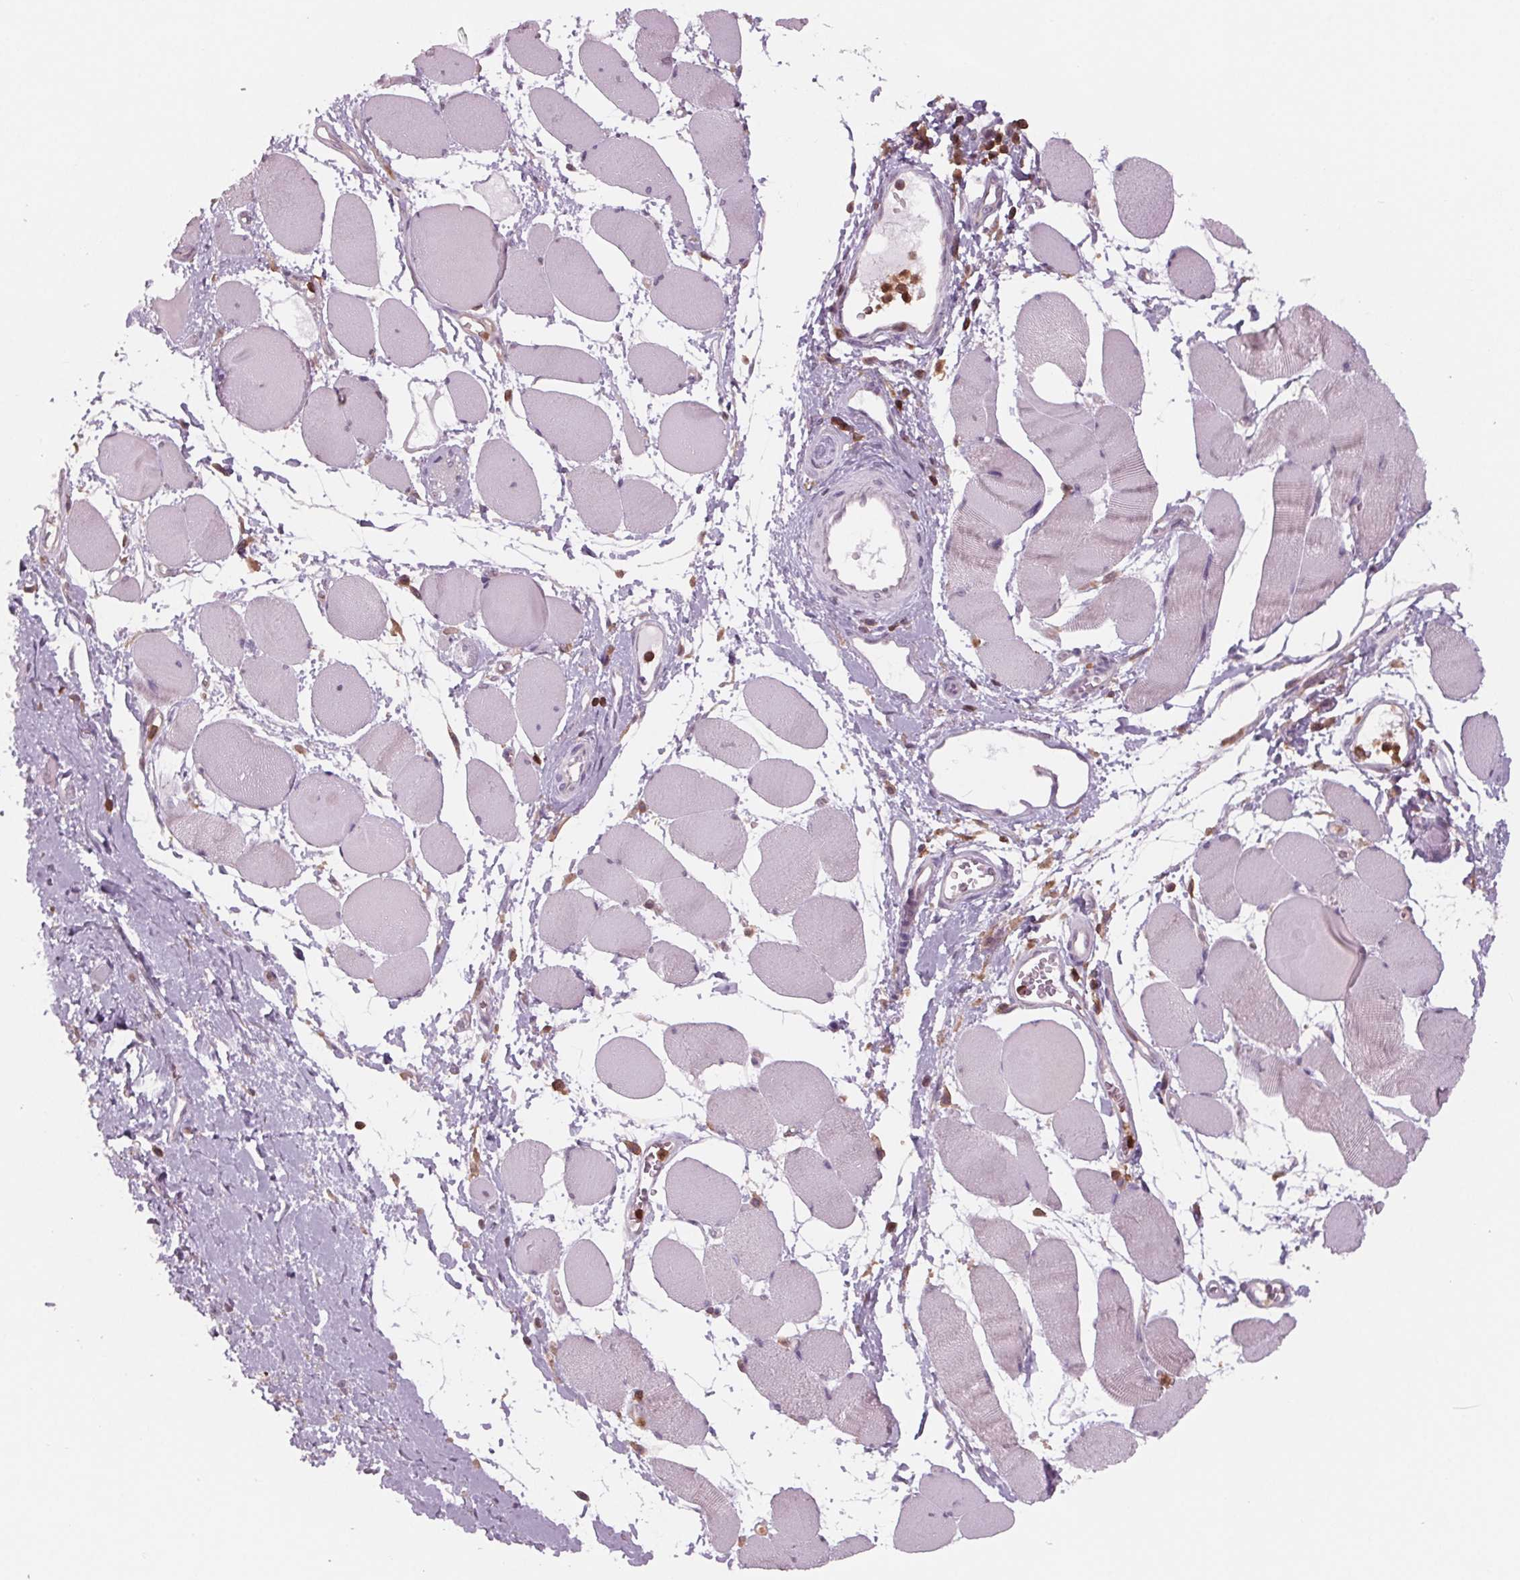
{"staining": {"intensity": "negative", "quantity": "none", "location": "none"}, "tissue": "skeletal muscle", "cell_type": "Myocytes", "image_type": "normal", "snomed": [{"axis": "morphology", "description": "Normal tissue, NOS"}, {"axis": "topography", "description": "Skeletal muscle"}], "caption": "DAB immunohistochemical staining of normal human skeletal muscle reveals no significant expression in myocytes.", "gene": "ARHGAP25", "patient": {"sex": "female", "age": 75}}